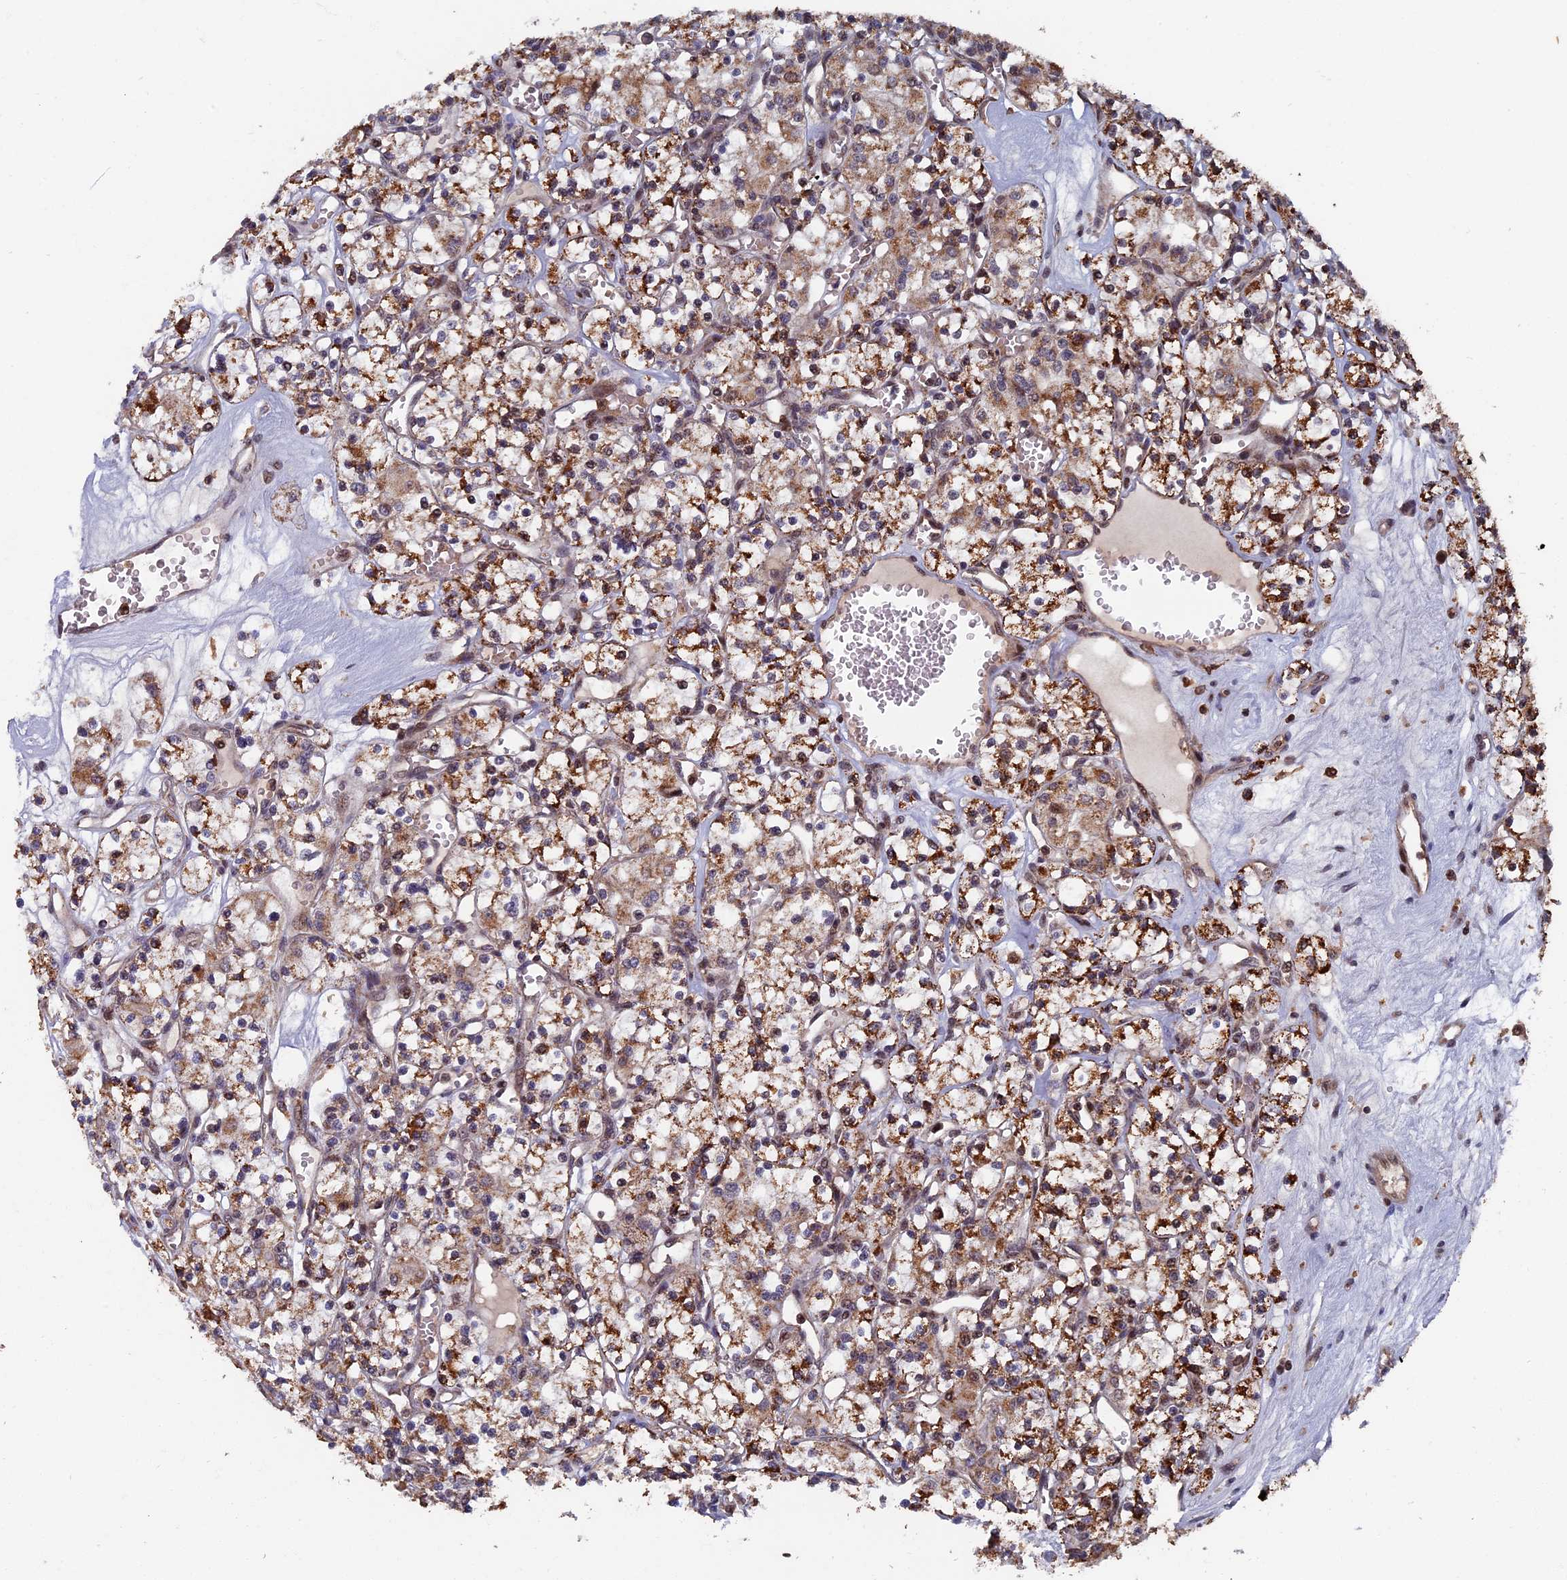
{"staining": {"intensity": "weak", "quantity": ">75%", "location": "cytoplasmic/membranous"}, "tissue": "renal cancer", "cell_type": "Tumor cells", "image_type": "cancer", "snomed": [{"axis": "morphology", "description": "Adenocarcinoma, NOS"}, {"axis": "topography", "description": "Kidney"}], "caption": "Tumor cells show low levels of weak cytoplasmic/membranous staining in about >75% of cells in human renal cancer.", "gene": "RASGRF1", "patient": {"sex": "female", "age": 59}}